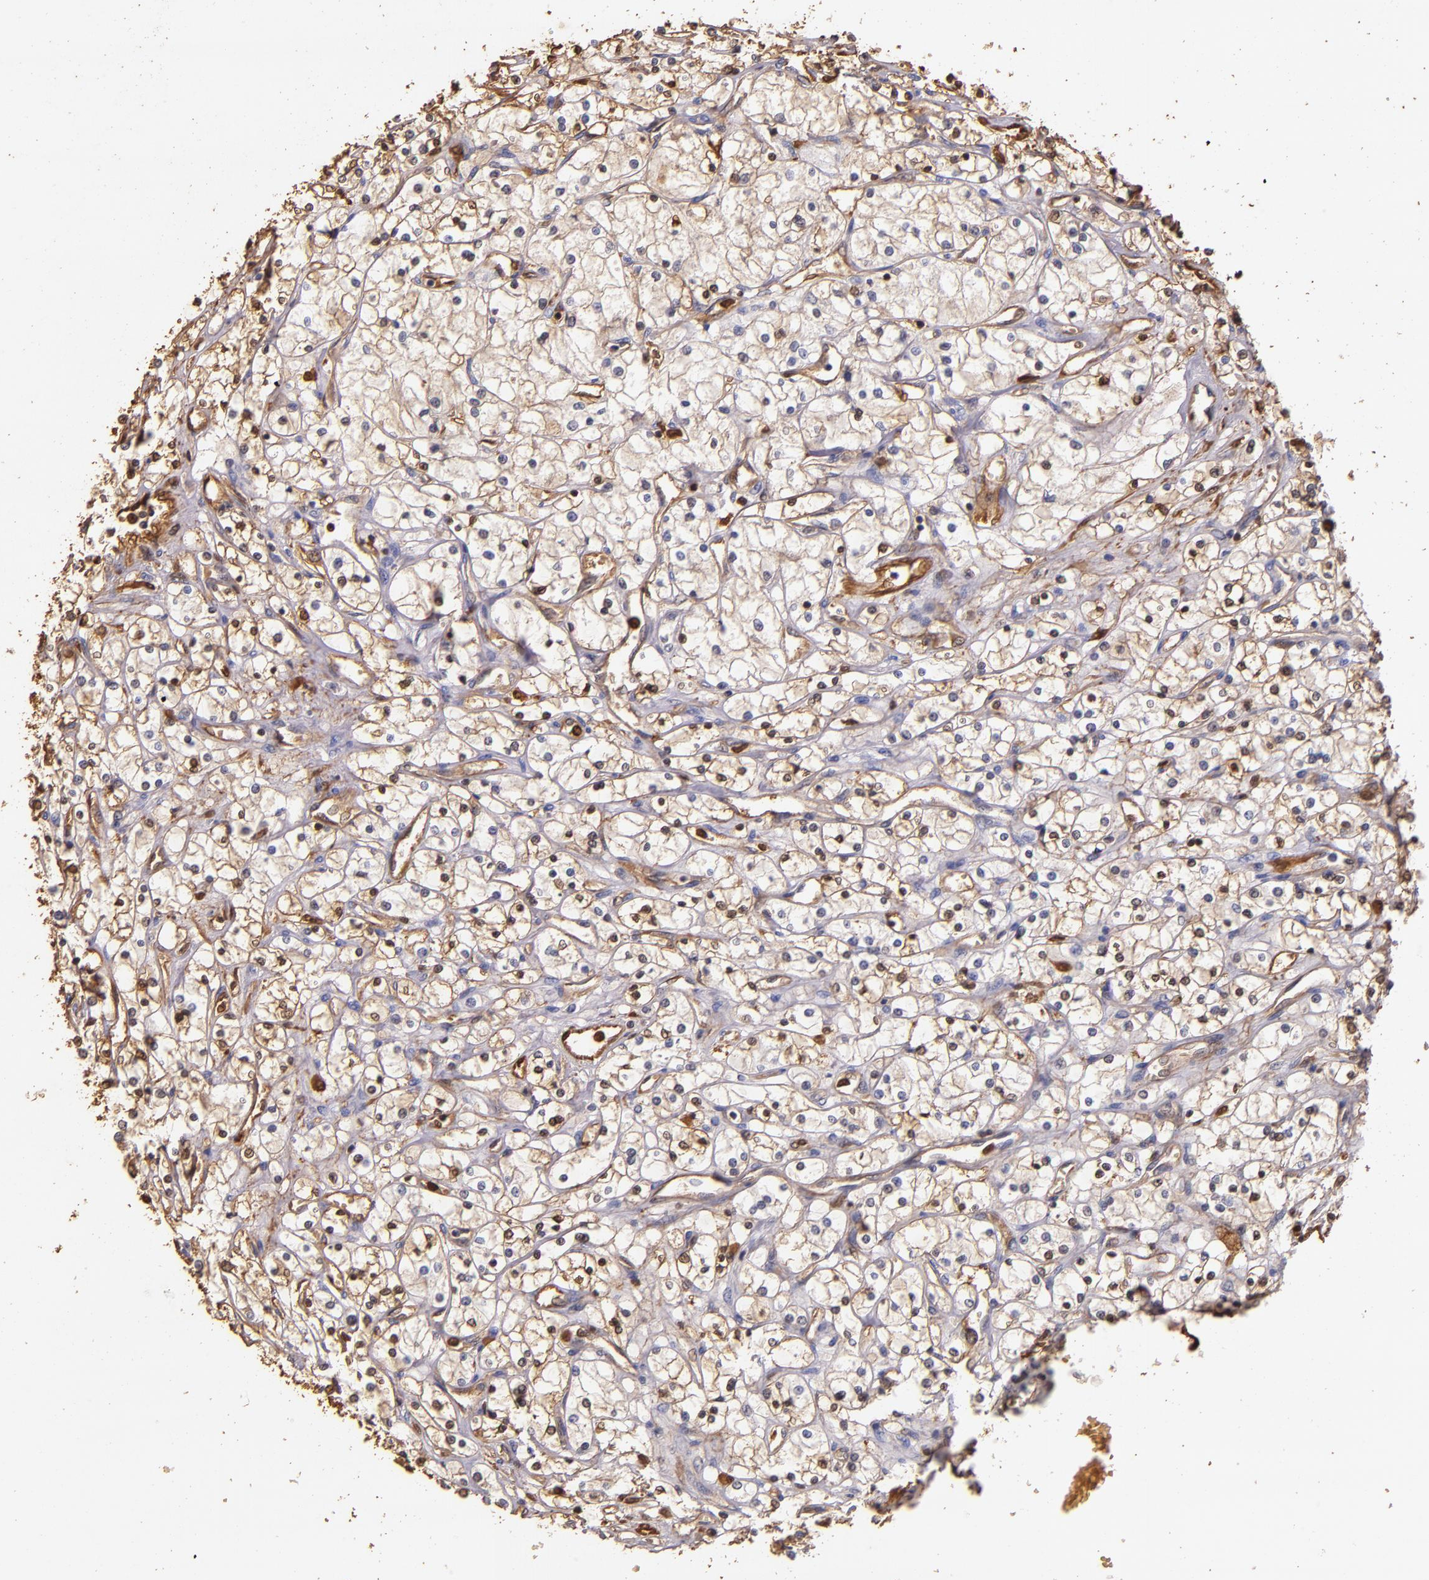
{"staining": {"intensity": "moderate", "quantity": "25%-75%", "location": "cytoplasmic/membranous,nuclear"}, "tissue": "renal cancer", "cell_type": "Tumor cells", "image_type": "cancer", "snomed": [{"axis": "morphology", "description": "Adenocarcinoma, NOS"}, {"axis": "topography", "description": "Kidney"}], "caption": "Moderate cytoplasmic/membranous and nuclear protein positivity is identified in about 25%-75% of tumor cells in renal adenocarcinoma.", "gene": "S100A6", "patient": {"sex": "male", "age": 61}}